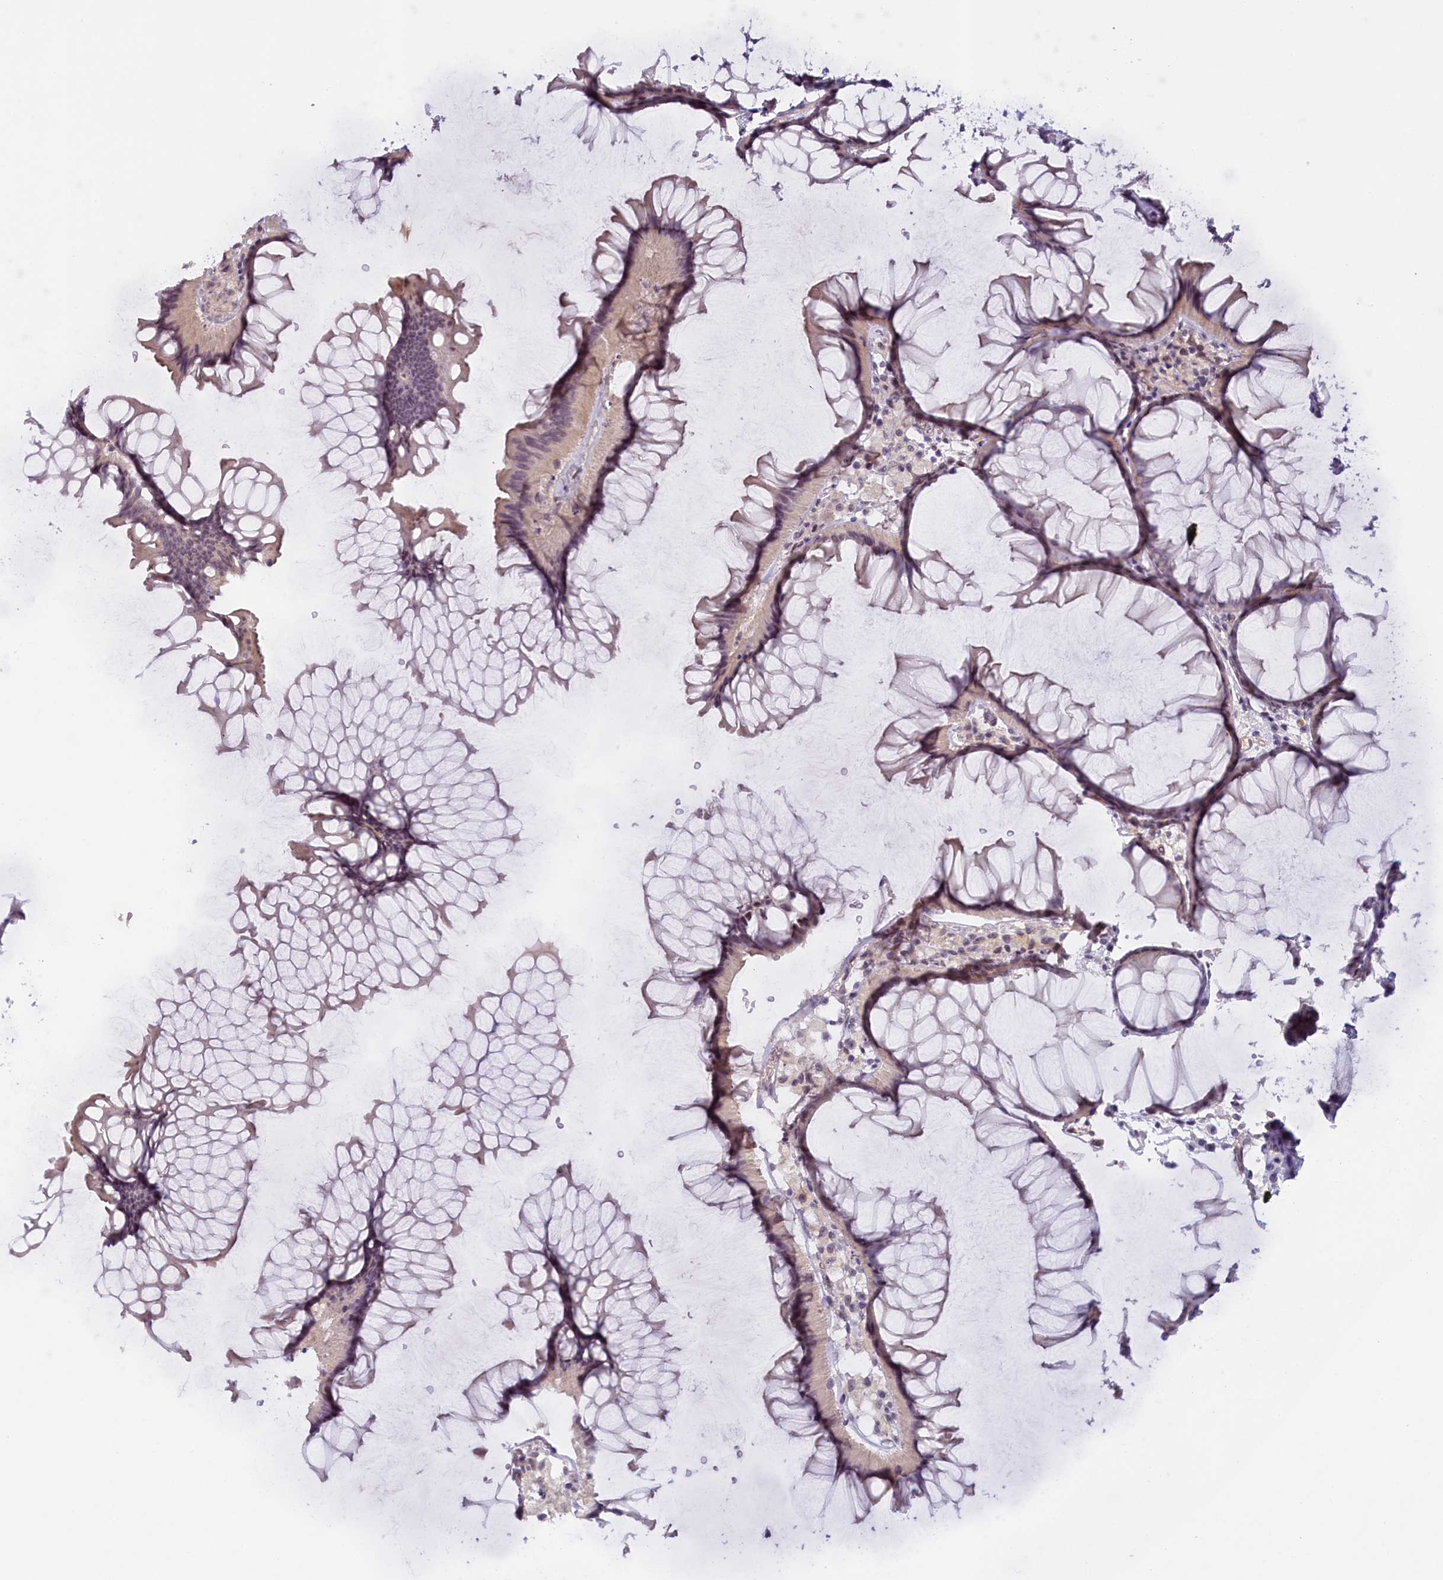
{"staining": {"intensity": "negative", "quantity": "none", "location": "none"}, "tissue": "colon", "cell_type": "Endothelial cells", "image_type": "normal", "snomed": [{"axis": "morphology", "description": "Normal tissue, NOS"}, {"axis": "topography", "description": "Colon"}], "caption": "This is a photomicrograph of immunohistochemistry (IHC) staining of unremarkable colon, which shows no positivity in endothelial cells.", "gene": "CRAMP1", "patient": {"sex": "female", "age": 82}}